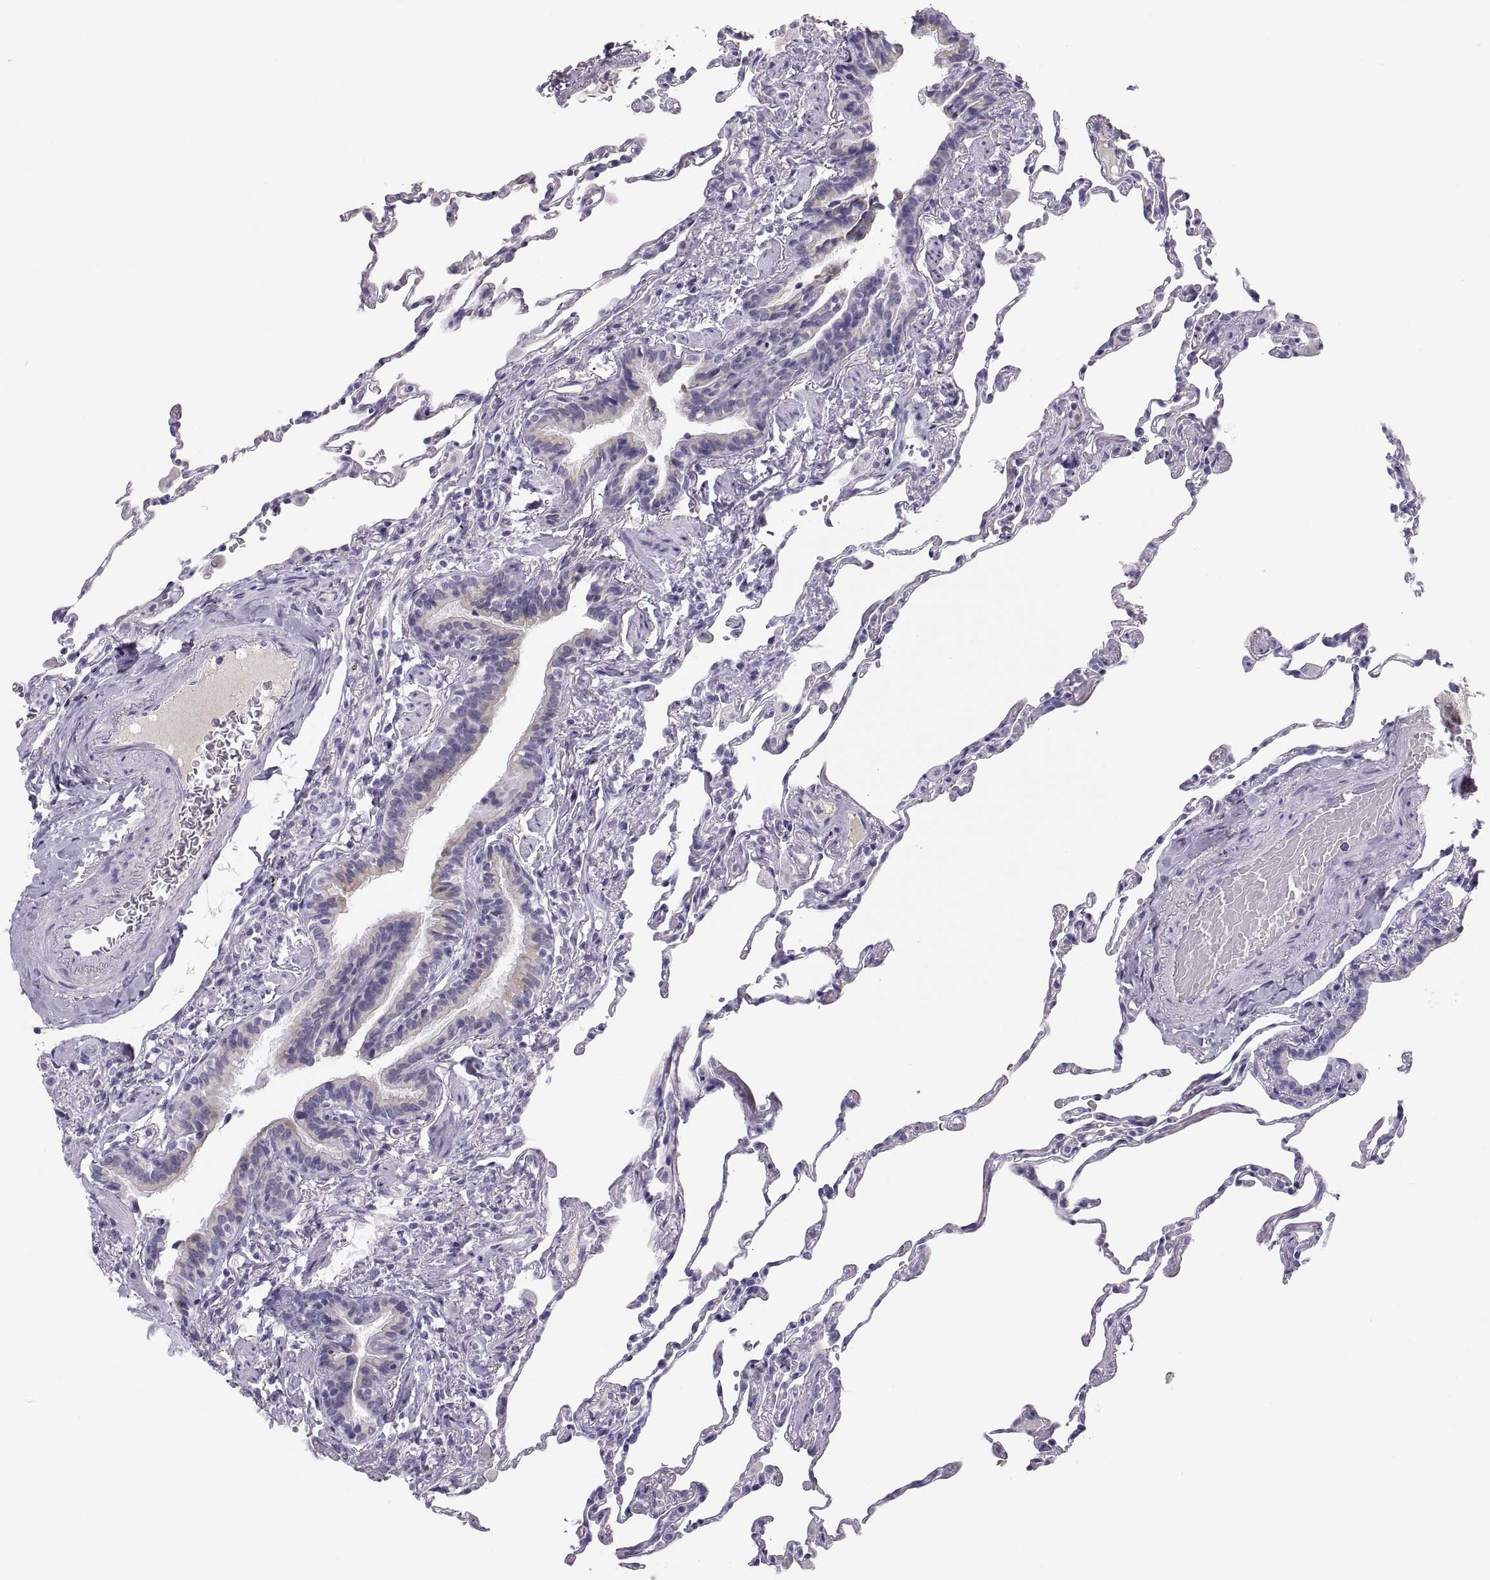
{"staining": {"intensity": "negative", "quantity": "none", "location": "none"}, "tissue": "lung", "cell_type": "Alveolar cells", "image_type": "normal", "snomed": [{"axis": "morphology", "description": "Normal tissue, NOS"}, {"axis": "topography", "description": "Lung"}], "caption": "High magnification brightfield microscopy of unremarkable lung stained with DAB (brown) and counterstained with hematoxylin (blue): alveolar cells show no significant expression.", "gene": "MAGEB2", "patient": {"sex": "female", "age": 57}}